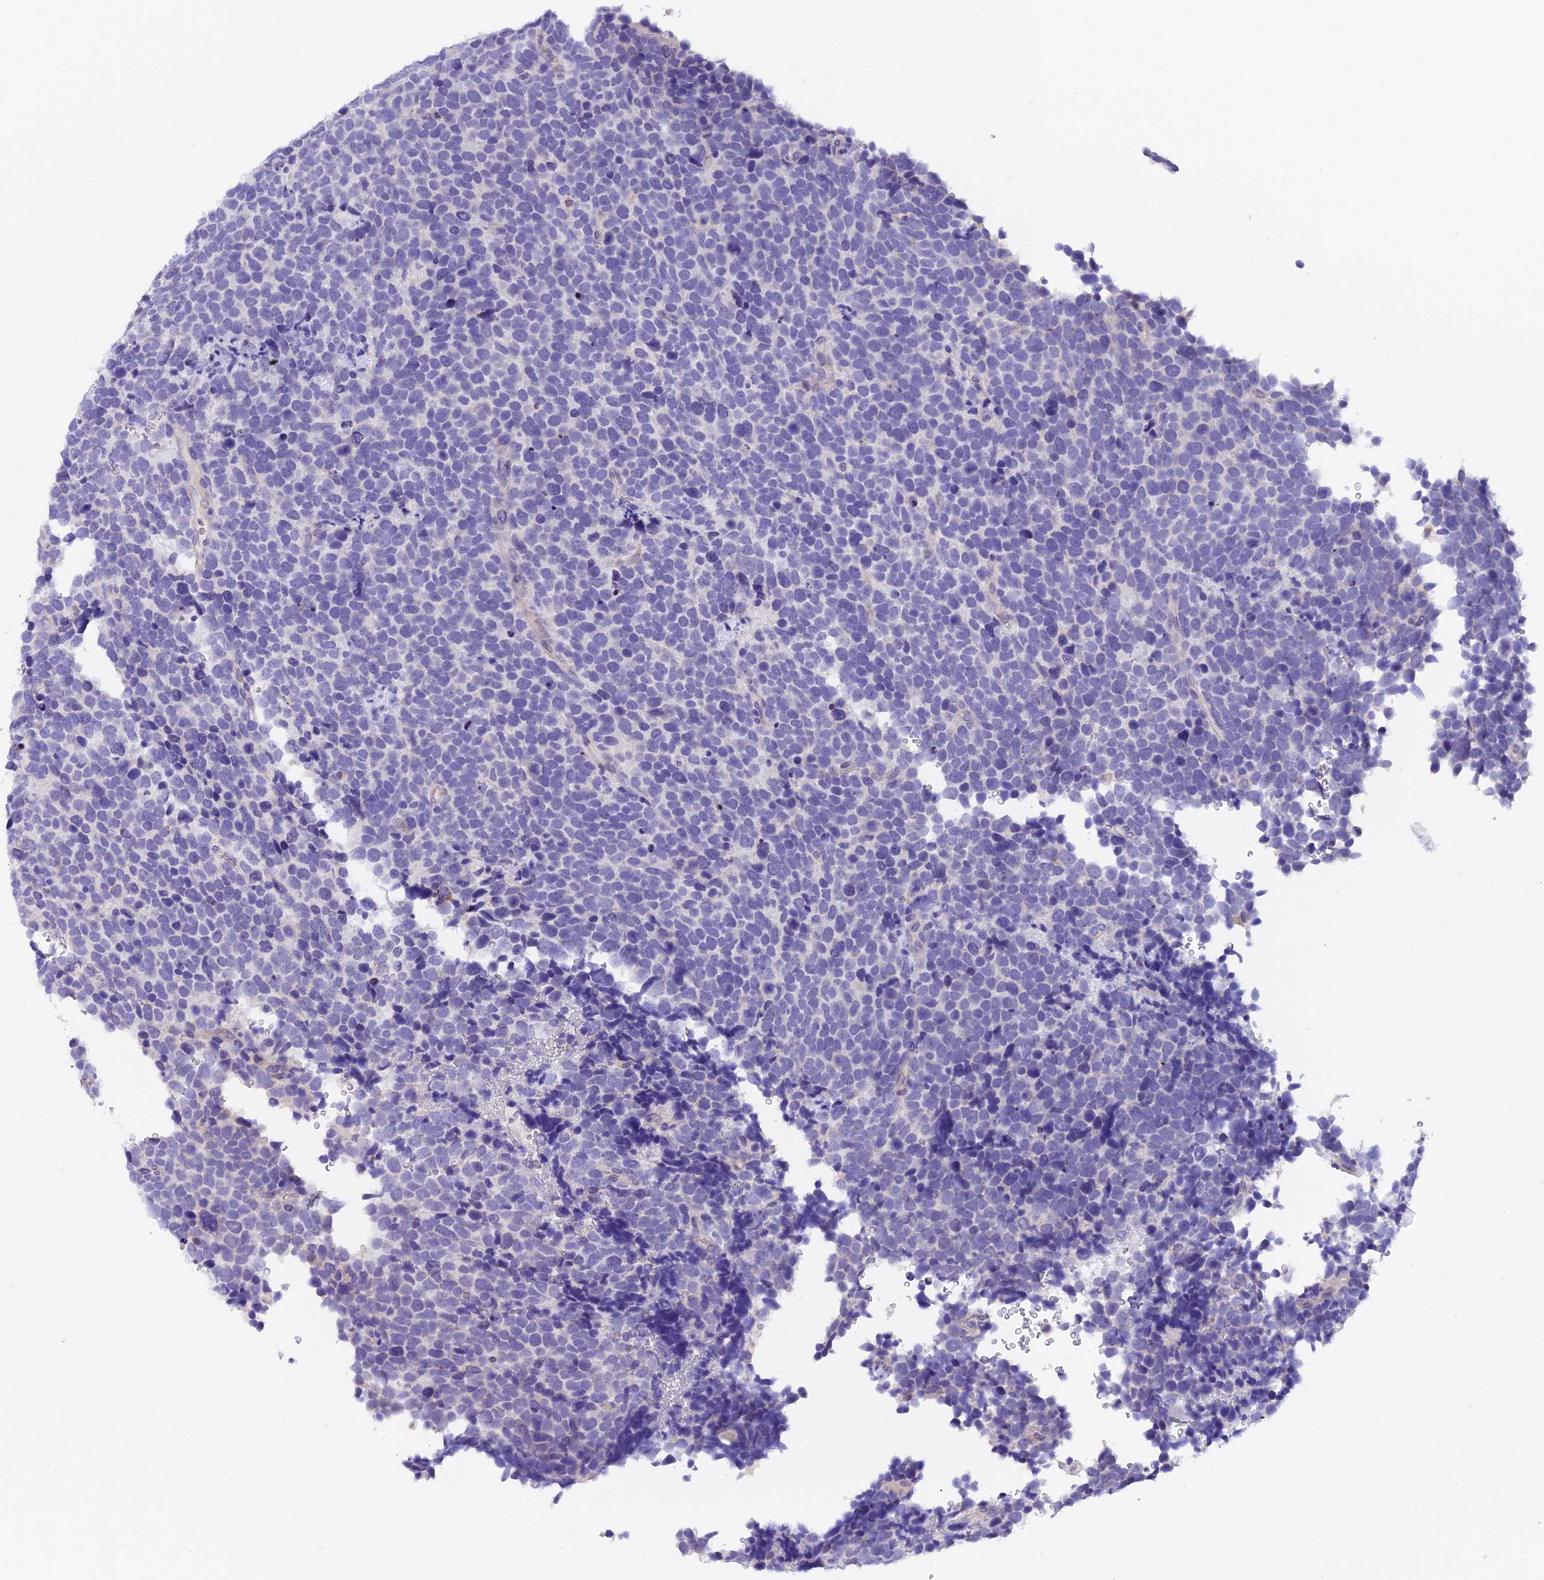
{"staining": {"intensity": "negative", "quantity": "none", "location": "none"}, "tissue": "urothelial cancer", "cell_type": "Tumor cells", "image_type": "cancer", "snomed": [{"axis": "morphology", "description": "Urothelial carcinoma, High grade"}, {"axis": "topography", "description": "Urinary bladder"}], "caption": "Immunohistochemistry (IHC) histopathology image of human high-grade urothelial carcinoma stained for a protein (brown), which displays no positivity in tumor cells.", "gene": "C17orf67", "patient": {"sex": "female", "age": 82}}